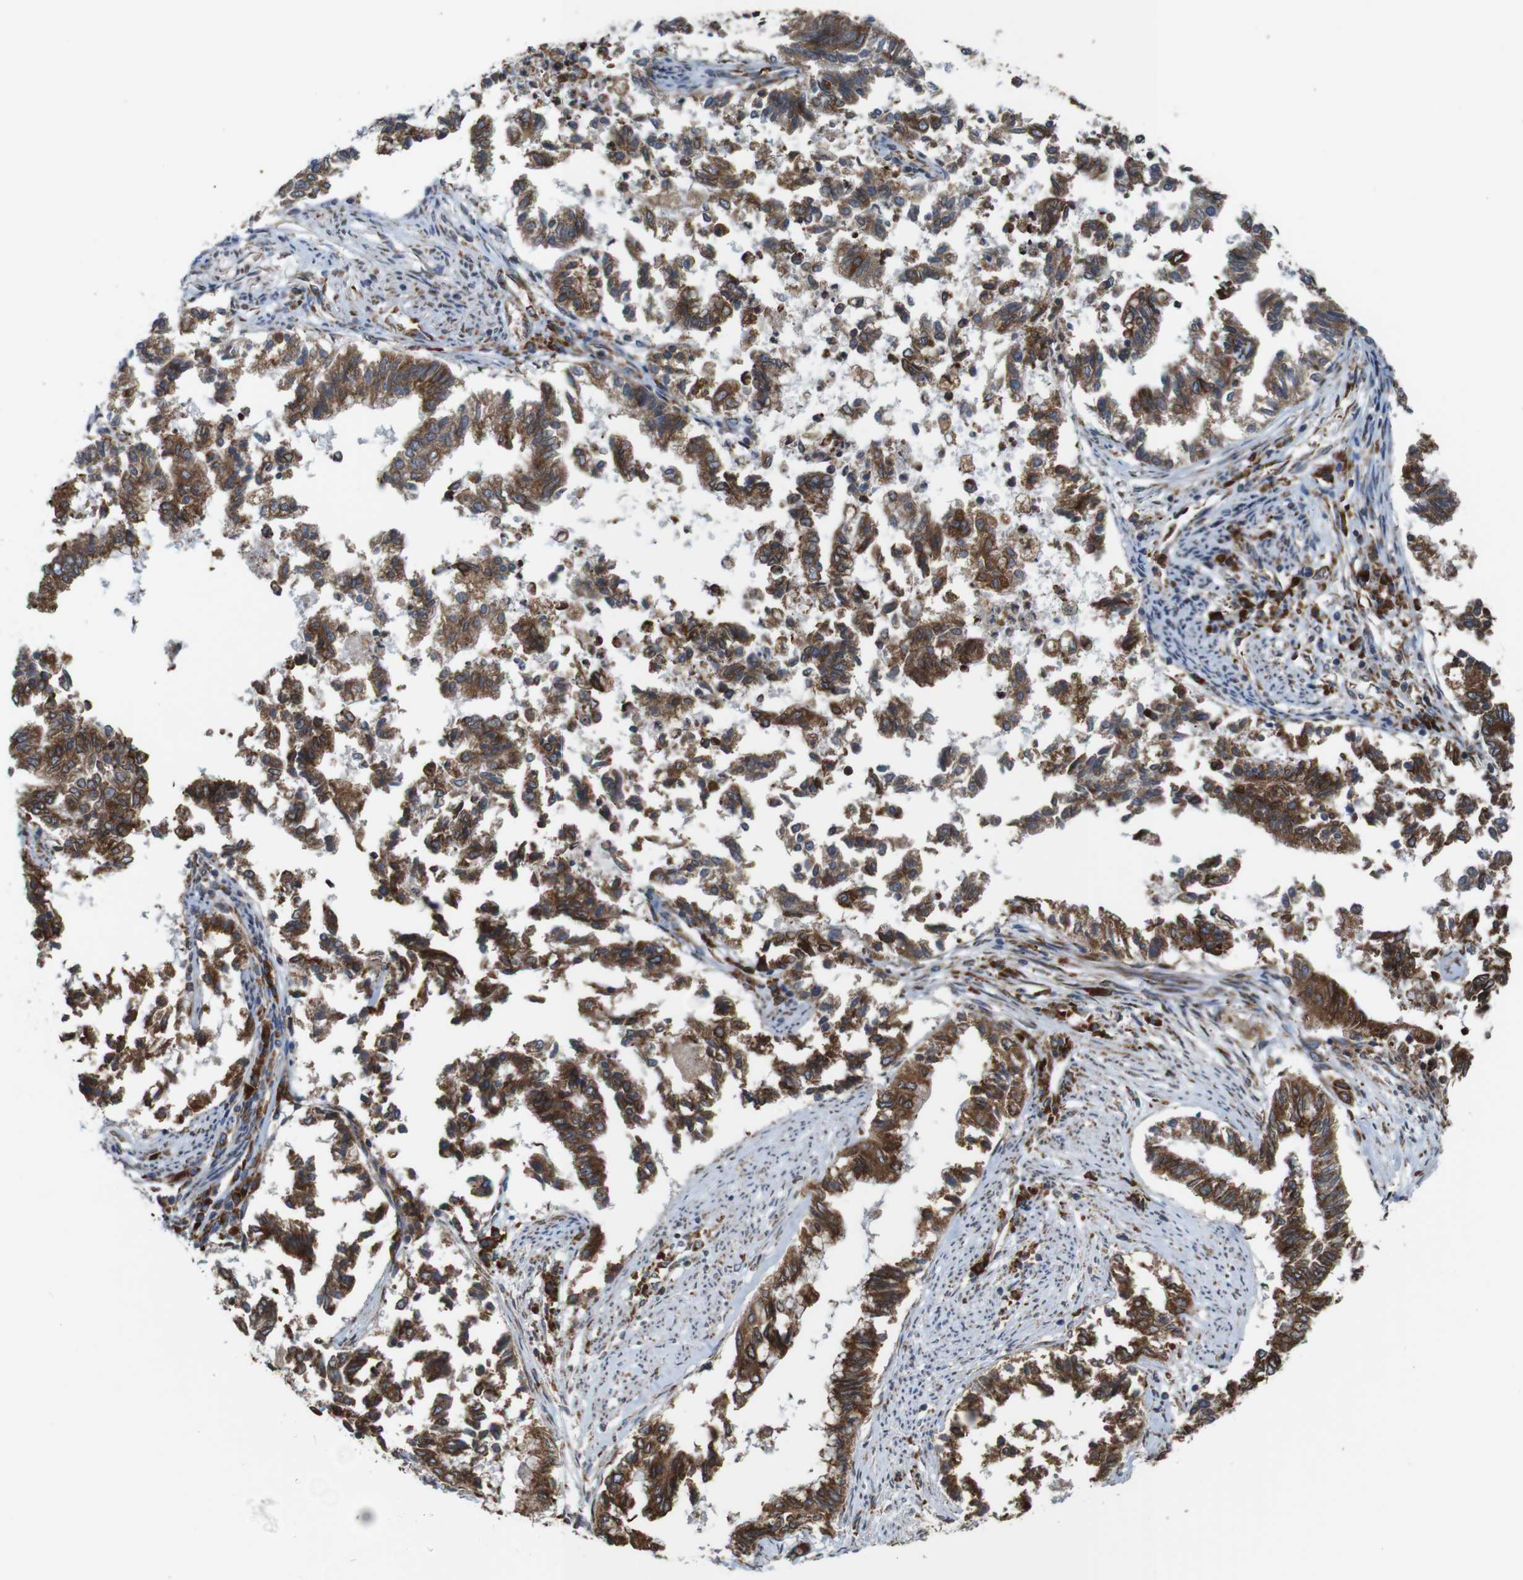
{"staining": {"intensity": "moderate", "quantity": ">75%", "location": "cytoplasmic/membranous"}, "tissue": "endometrial cancer", "cell_type": "Tumor cells", "image_type": "cancer", "snomed": [{"axis": "morphology", "description": "Necrosis, NOS"}, {"axis": "morphology", "description": "Adenocarcinoma, NOS"}, {"axis": "topography", "description": "Endometrium"}], "caption": "Endometrial adenocarcinoma stained with a brown dye shows moderate cytoplasmic/membranous positive staining in approximately >75% of tumor cells.", "gene": "UGGT1", "patient": {"sex": "female", "age": 79}}